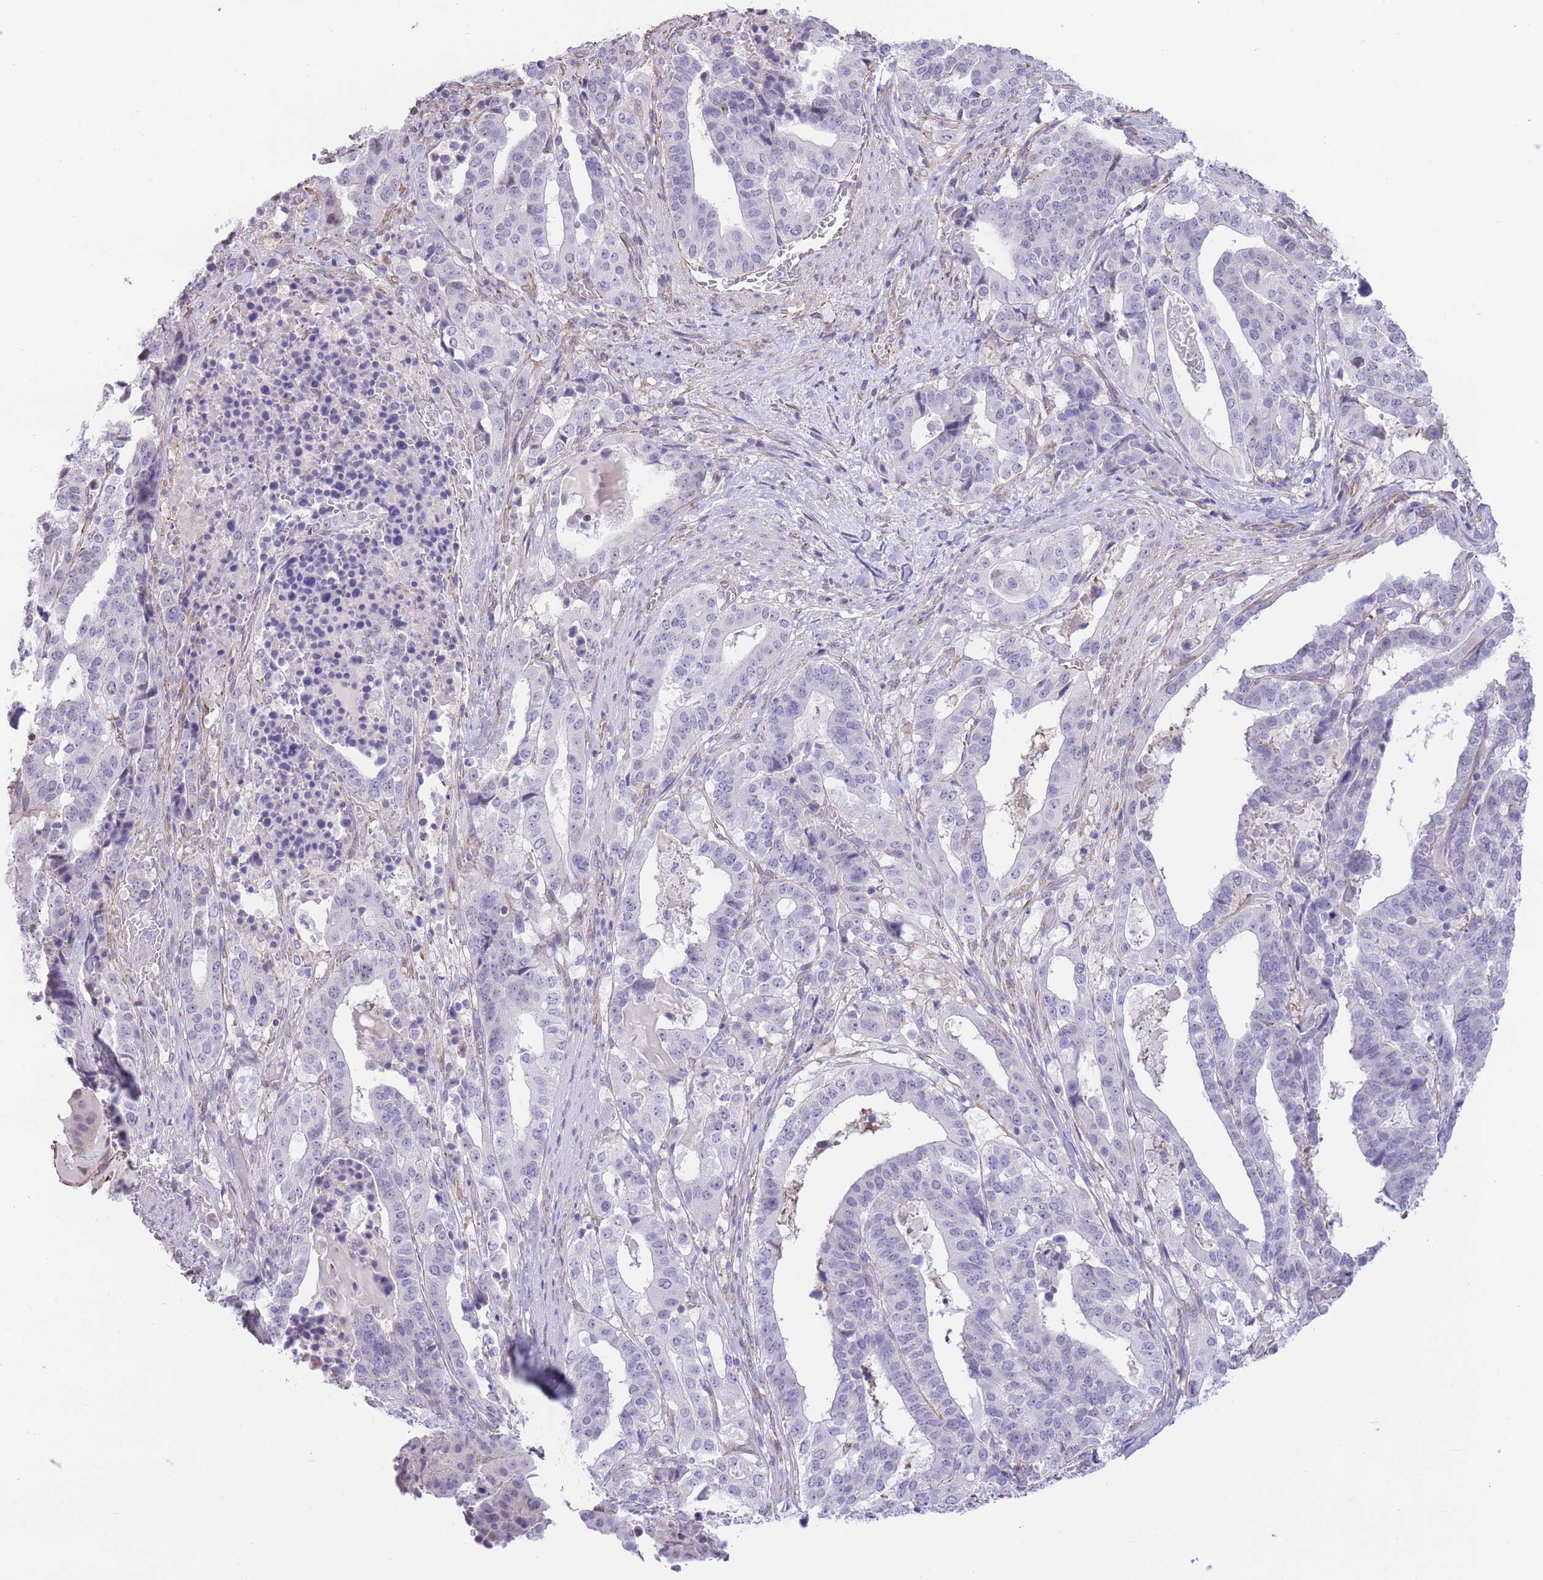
{"staining": {"intensity": "negative", "quantity": "none", "location": "none"}, "tissue": "stomach cancer", "cell_type": "Tumor cells", "image_type": "cancer", "snomed": [{"axis": "morphology", "description": "Adenocarcinoma, NOS"}, {"axis": "topography", "description": "Stomach"}], "caption": "Stomach adenocarcinoma stained for a protein using immunohistochemistry (IHC) reveals no staining tumor cells.", "gene": "PSG8", "patient": {"sex": "male", "age": 48}}